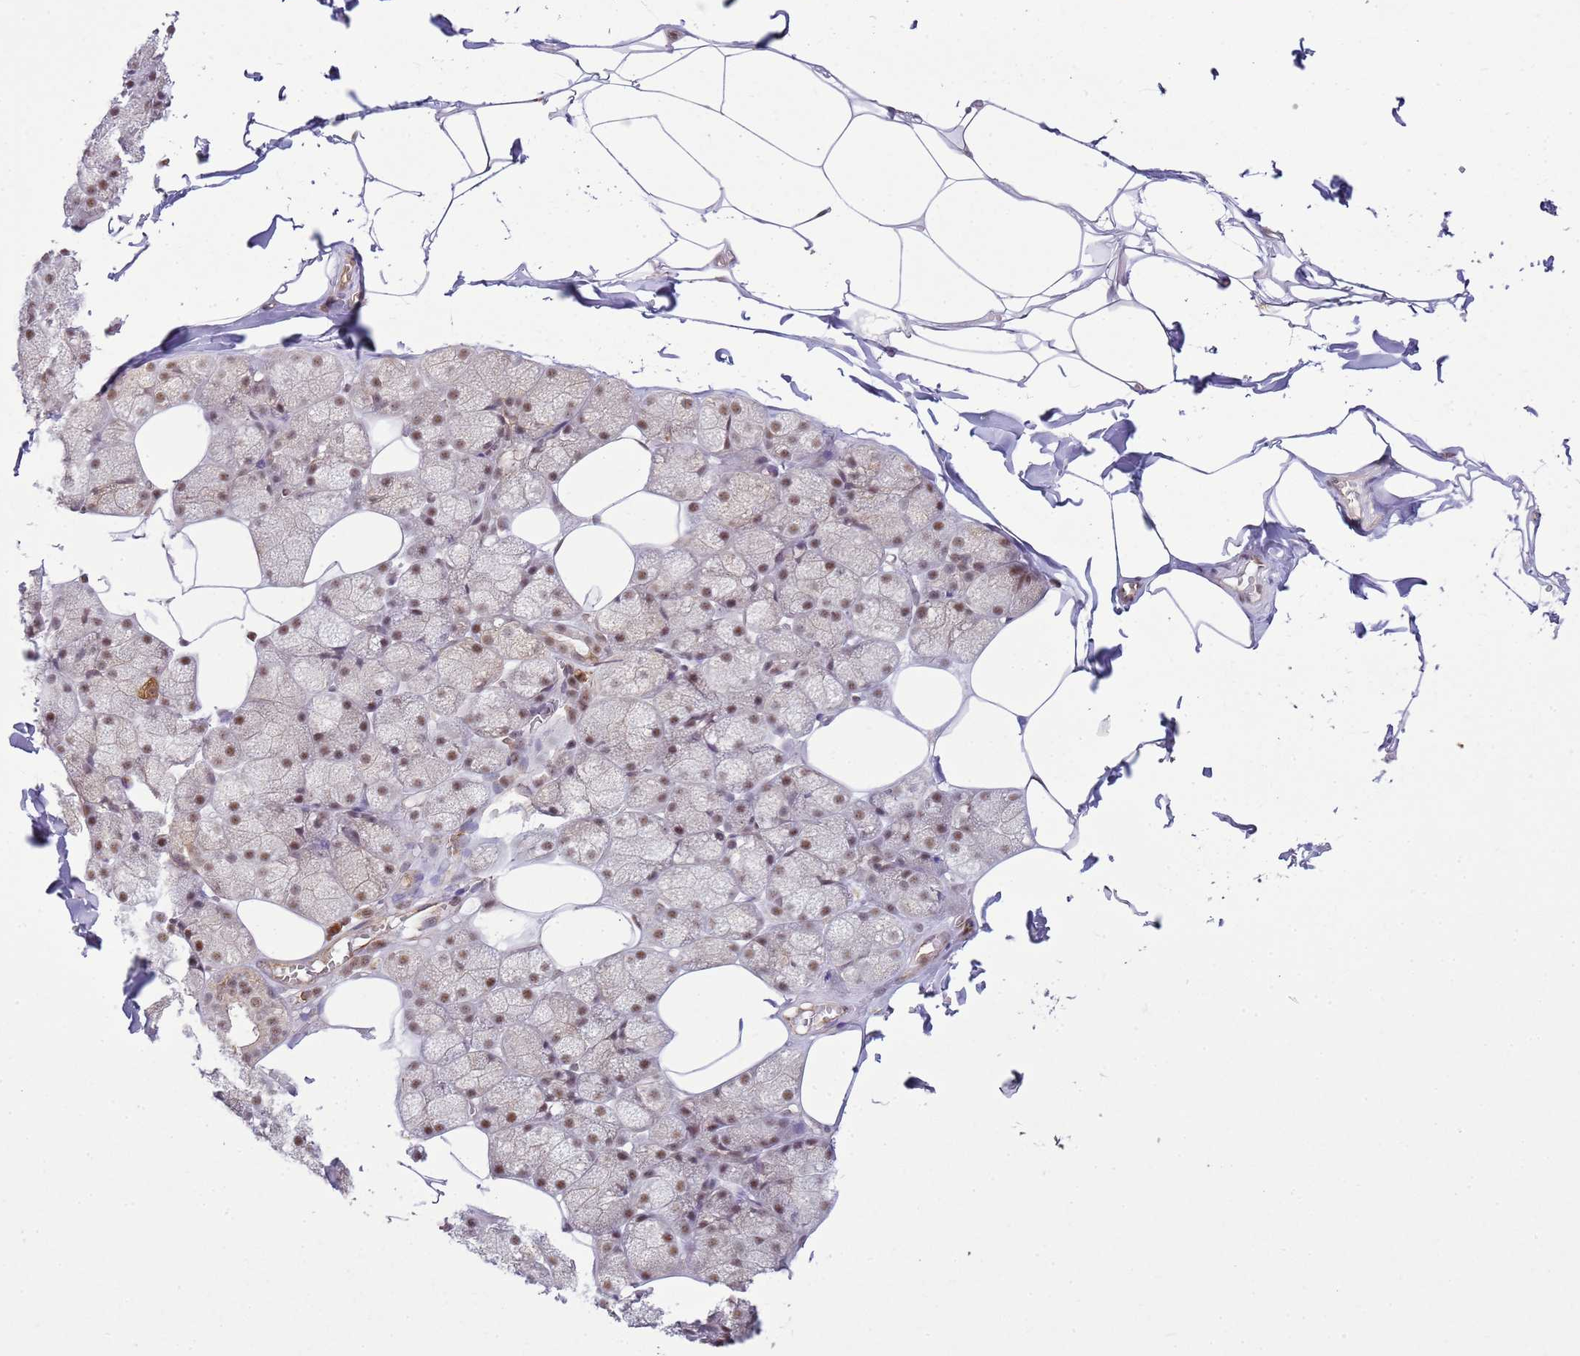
{"staining": {"intensity": "moderate", "quantity": "<25%", "location": "cytoplasmic/membranous"}, "tissue": "adipose tissue", "cell_type": "Adipocytes", "image_type": "normal", "snomed": [{"axis": "morphology", "description": "Normal tissue, NOS"}, {"axis": "topography", "description": "Salivary gland"}, {"axis": "topography", "description": "Peripheral nerve tissue"}], "caption": "Immunohistochemistry (IHC) of unremarkable human adipose tissue displays low levels of moderate cytoplasmic/membranous positivity in about <25% of adipocytes.", "gene": "GABRE", "patient": {"sex": "male", "age": 38}}